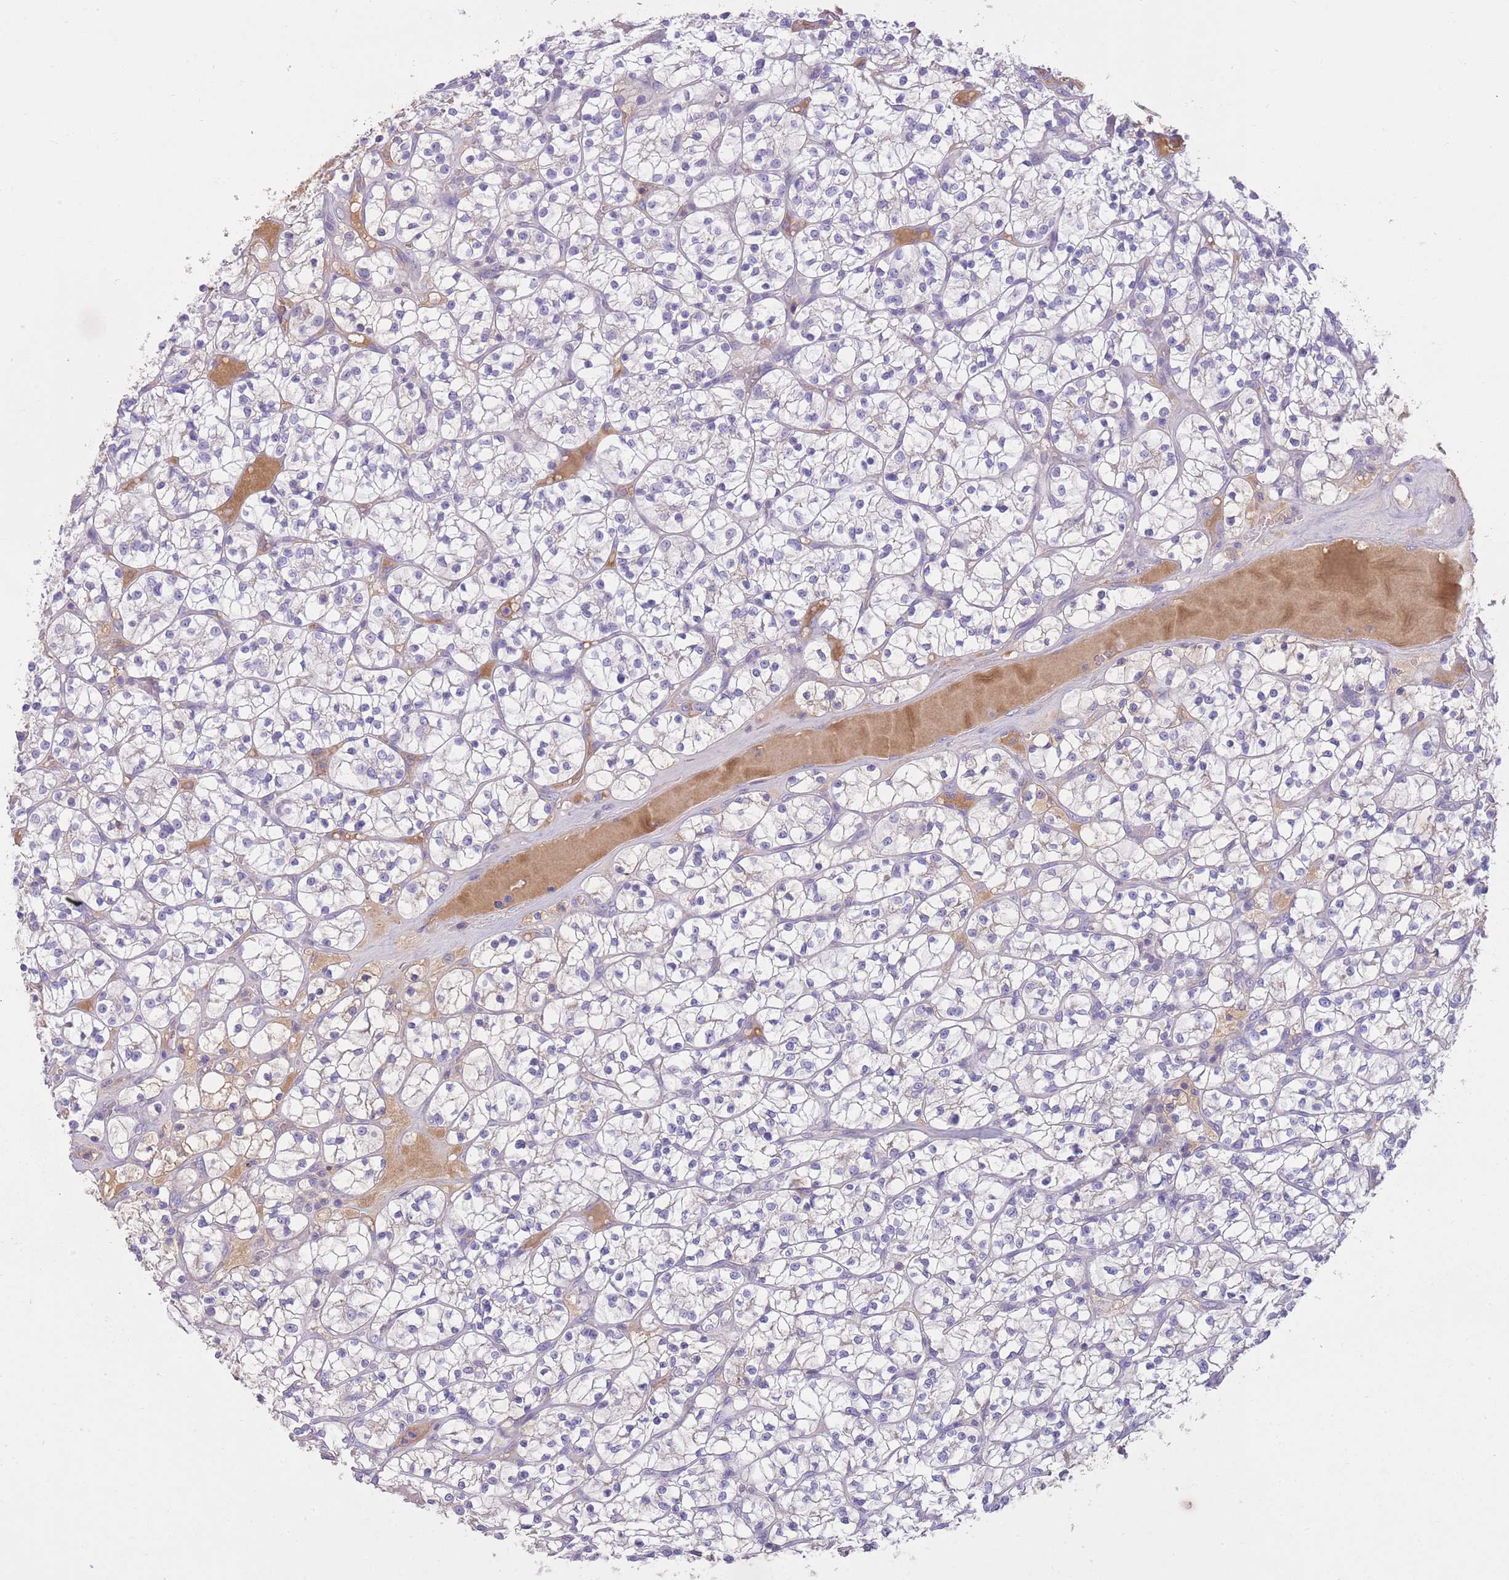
{"staining": {"intensity": "negative", "quantity": "none", "location": "none"}, "tissue": "renal cancer", "cell_type": "Tumor cells", "image_type": "cancer", "snomed": [{"axis": "morphology", "description": "Adenocarcinoma, NOS"}, {"axis": "topography", "description": "Kidney"}], "caption": "IHC micrograph of neoplastic tissue: human renal adenocarcinoma stained with DAB (3,3'-diaminobenzidine) reveals no significant protein staining in tumor cells.", "gene": "IGFL4", "patient": {"sex": "female", "age": 64}}